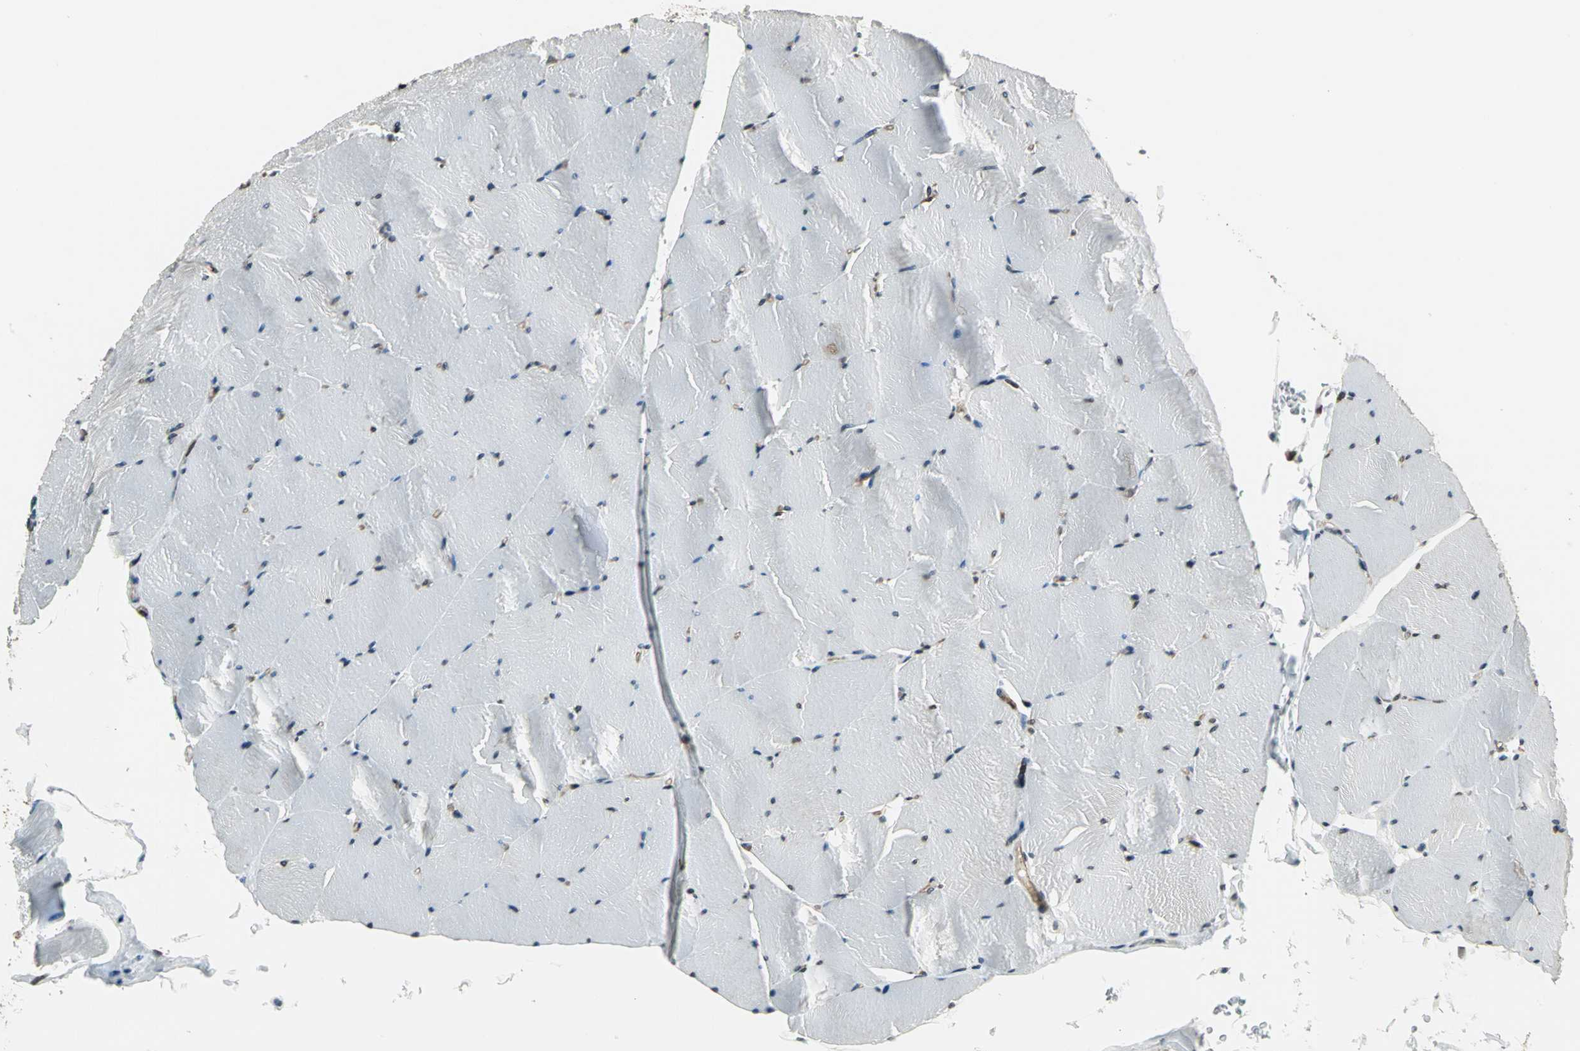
{"staining": {"intensity": "moderate", "quantity": "<25%", "location": "nuclear"}, "tissue": "skeletal muscle", "cell_type": "Myocytes", "image_type": "normal", "snomed": [{"axis": "morphology", "description": "Normal tissue, NOS"}, {"axis": "topography", "description": "Skeletal muscle"}], "caption": "Skeletal muscle stained for a protein displays moderate nuclear positivity in myocytes.", "gene": "BRIP1", "patient": {"sex": "male", "age": 62}}